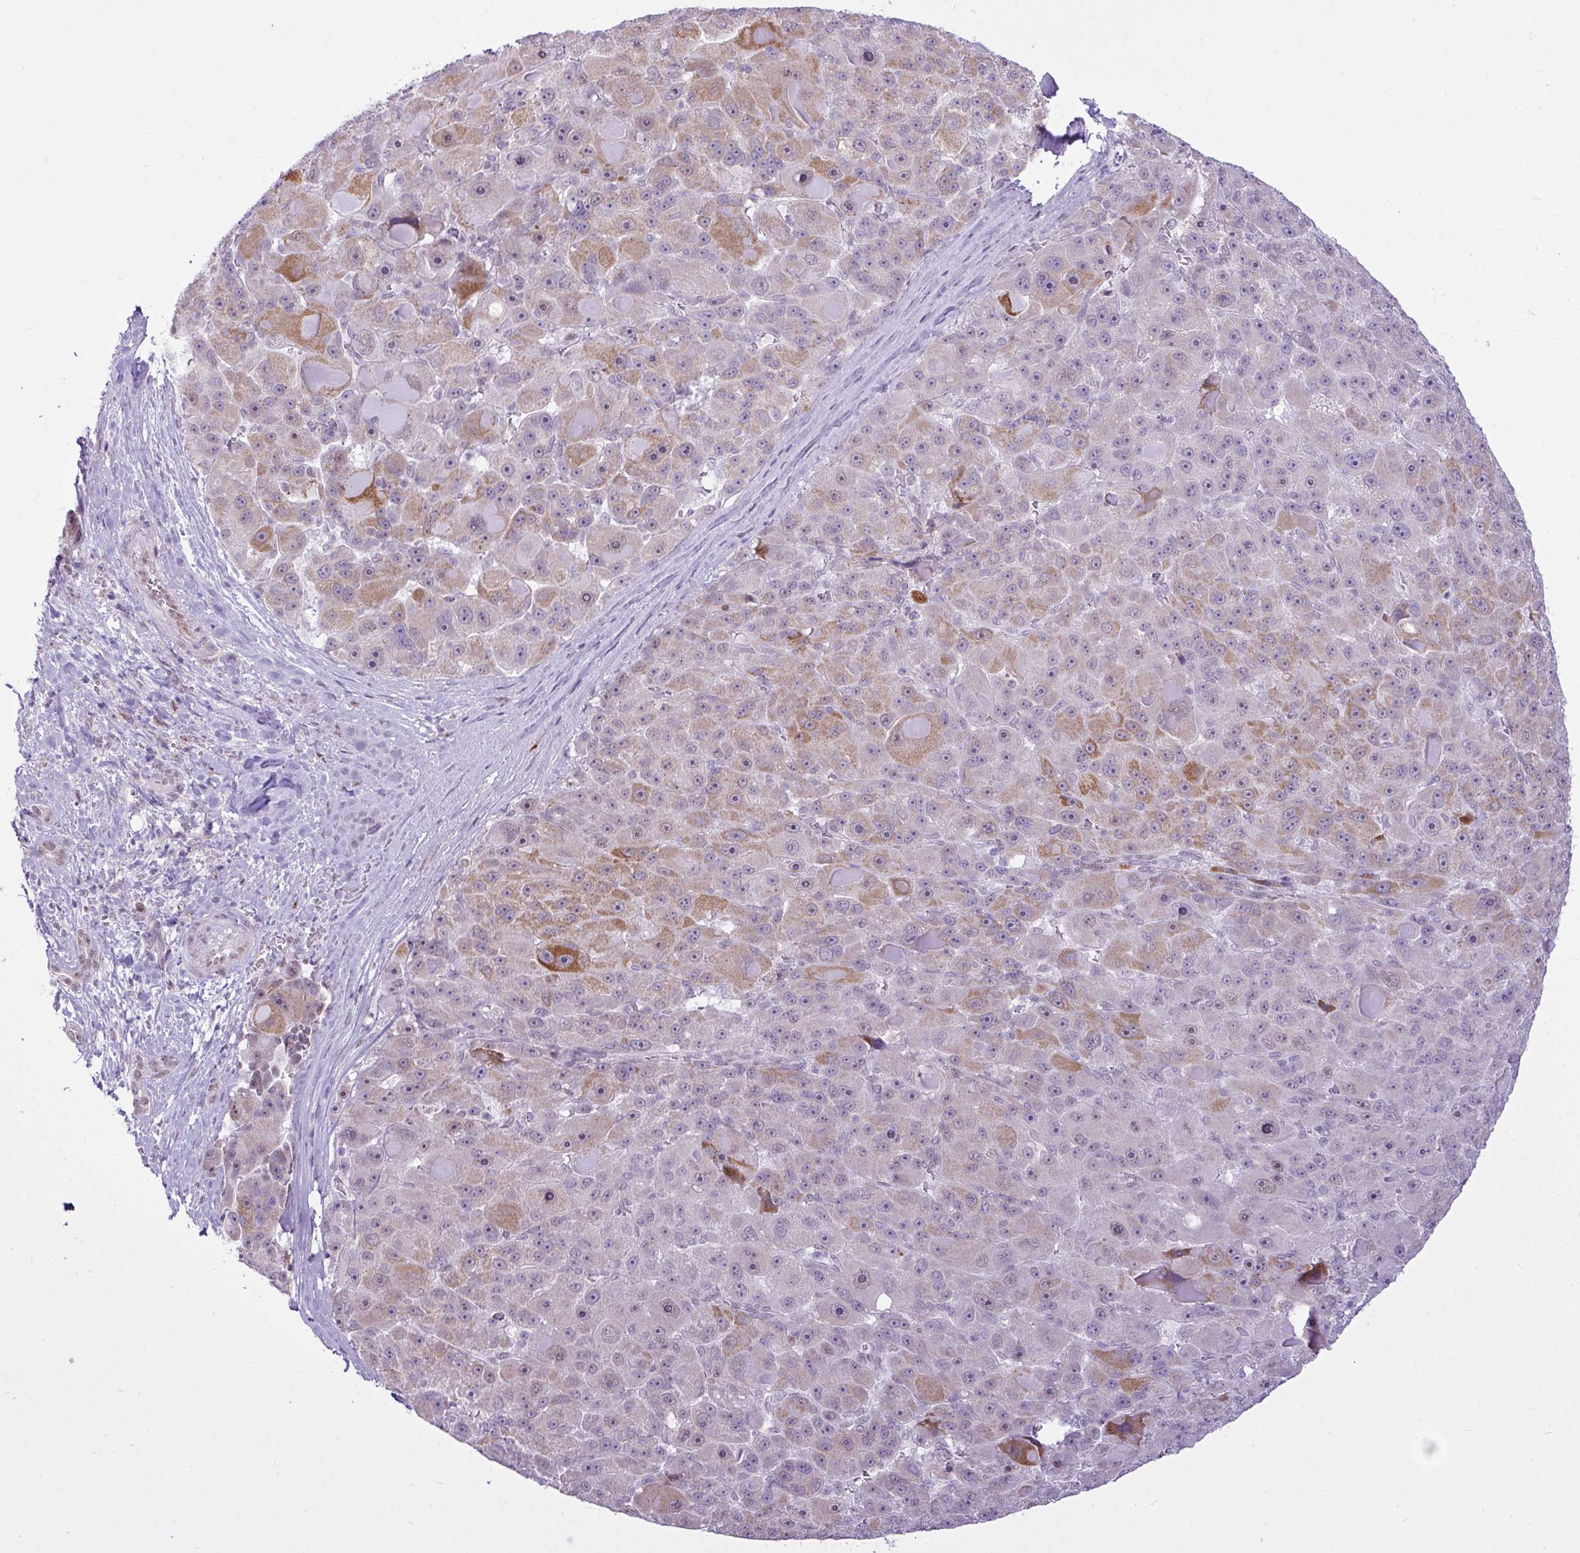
{"staining": {"intensity": "moderate", "quantity": "25%-75%", "location": "cytoplasmic/membranous"}, "tissue": "liver cancer", "cell_type": "Tumor cells", "image_type": "cancer", "snomed": [{"axis": "morphology", "description": "Carcinoma, Hepatocellular, NOS"}, {"axis": "topography", "description": "Liver"}], "caption": "Hepatocellular carcinoma (liver) was stained to show a protein in brown. There is medium levels of moderate cytoplasmic/membranous positivity in approximately 25%-75% of tumor cells.", "gene": "ELOA2", "patient": {"sex": "male", "age": 76}}